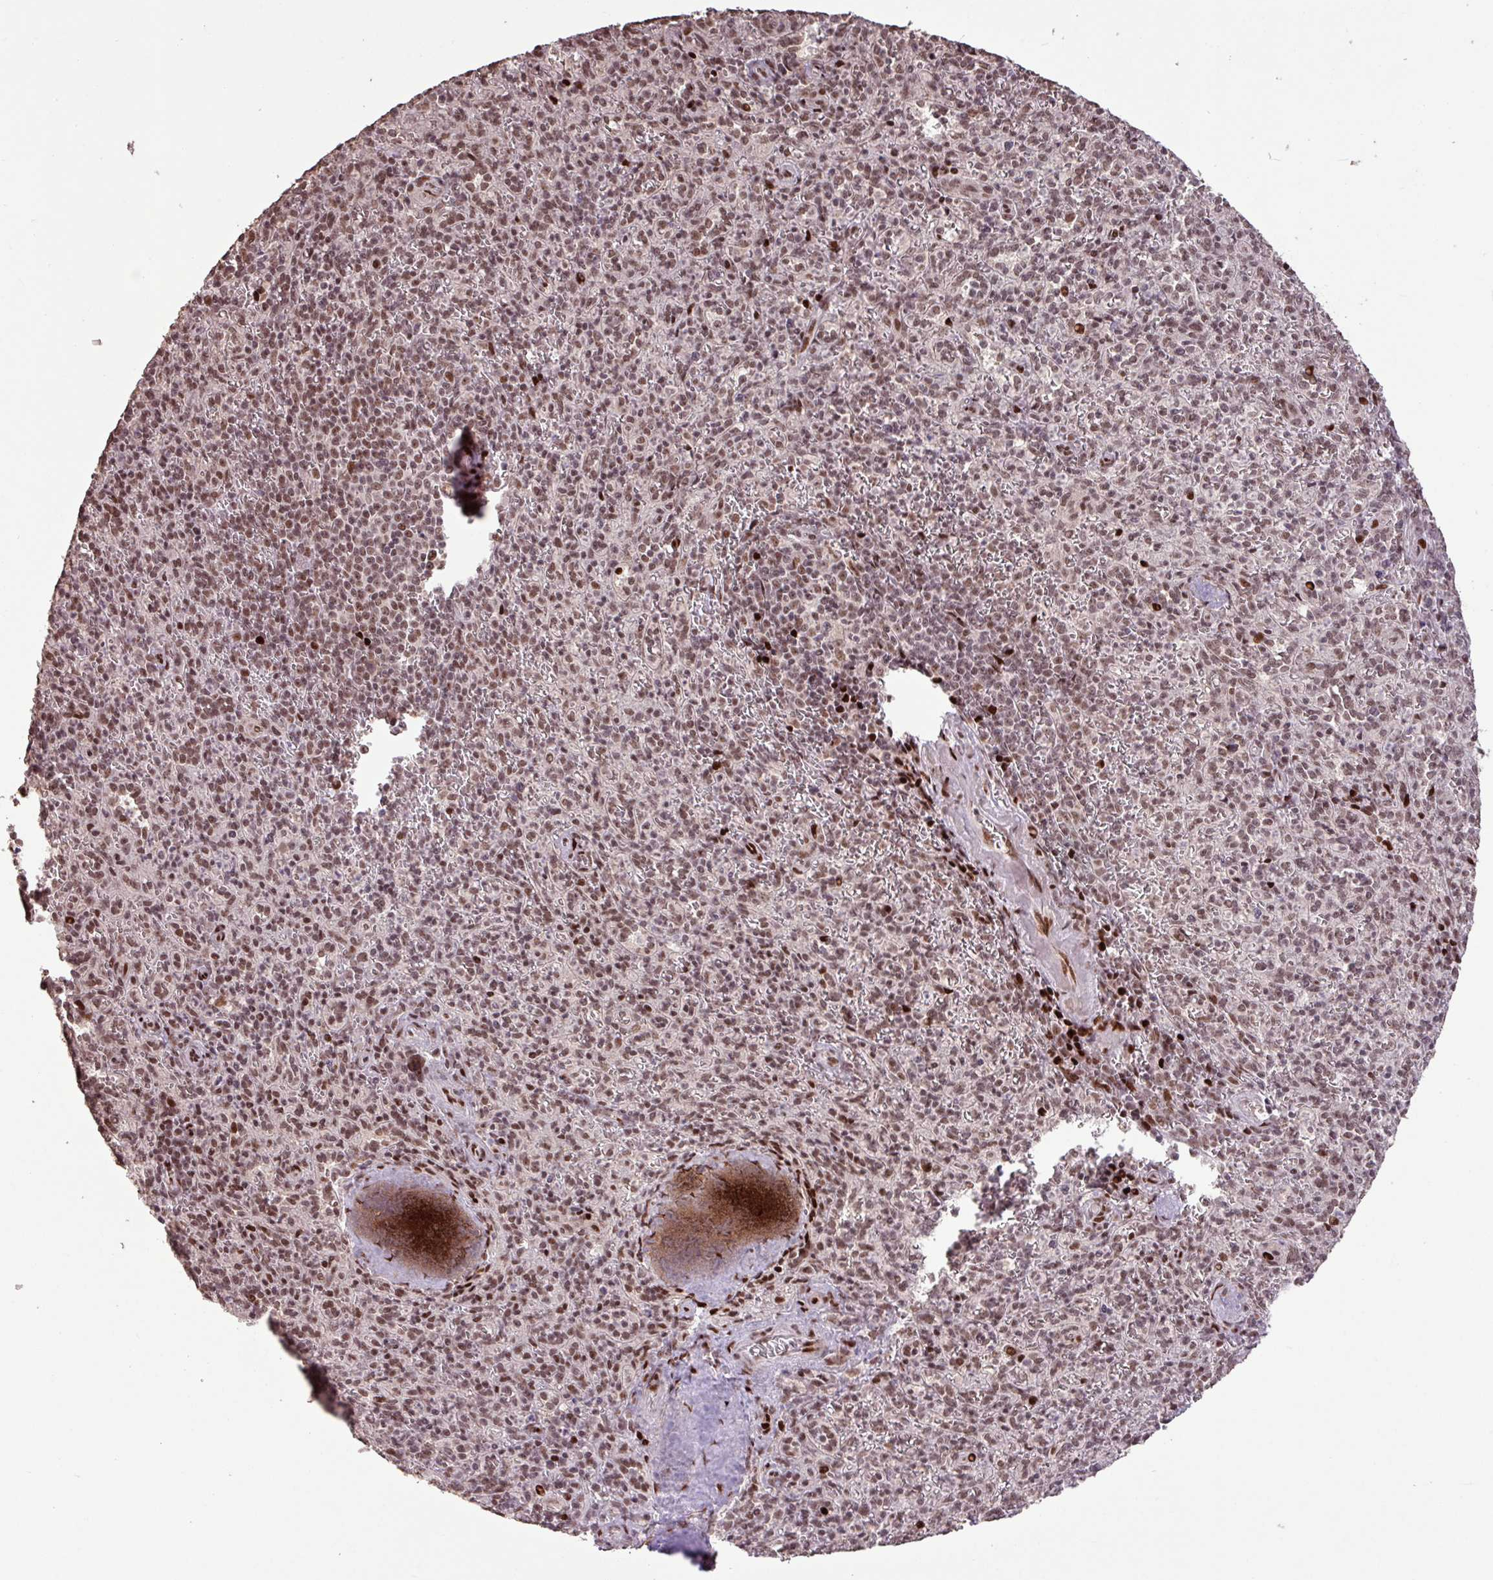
{"staining": {"intensity": "moderate", "quantity": "25%-75%", "location": "nuclear"}, "tissue": "spleen", "cell_type": "Cells in red pulp", "image_type": "normal", "snomed": [{"axis": "morphology", "description": "Normal tissue, NOS"}, {"axis": "topography", "description": "Spleen"}], "caption": "Immunohistochemical staining of benign human spleen exhibits 25%-75% levels of moderate nuclear protein staining in about 25%-75% of cells in red pulp. (DAB (3,3'-diaminobenzidine) IHC with brightfield microscopy, high magnification).", "gene": "ZNF709", "patient": {"sex": "female", "age": 70}}